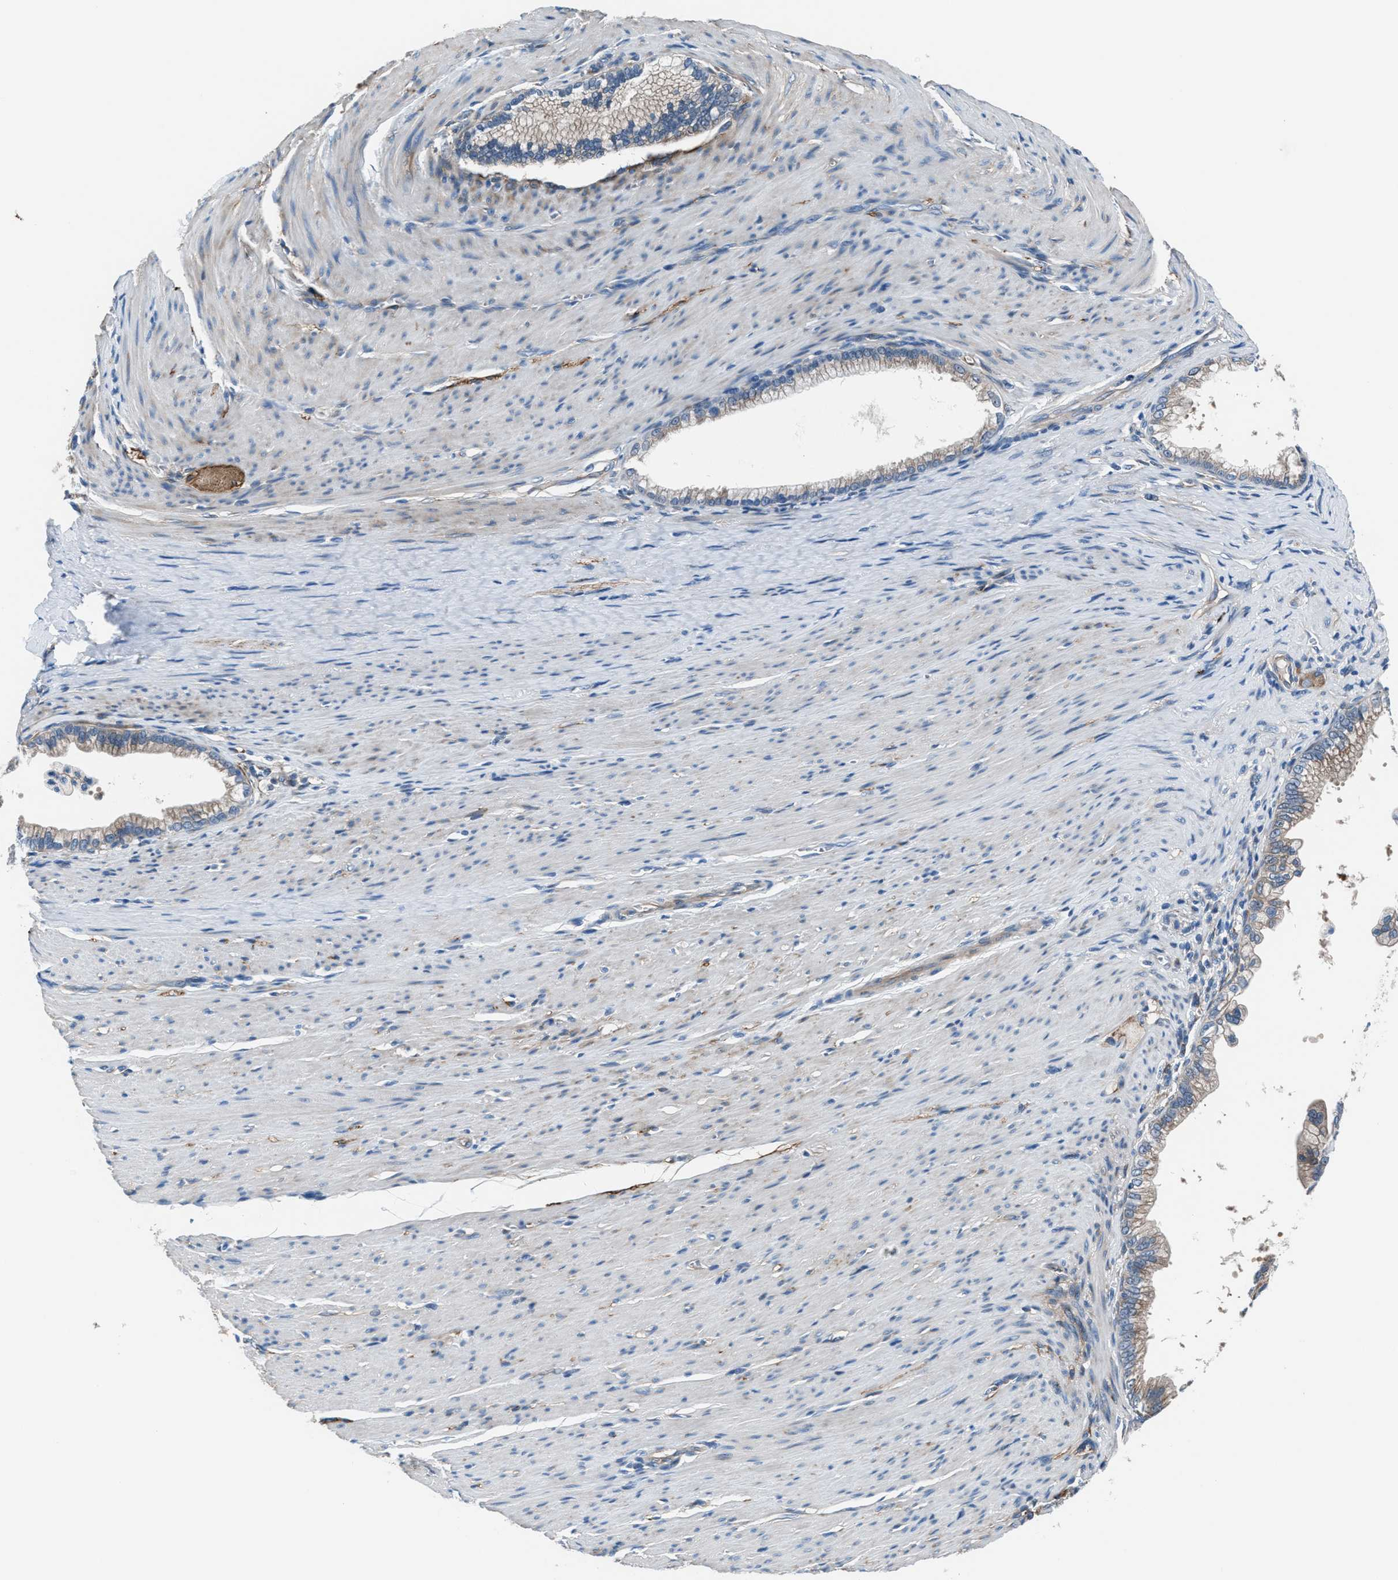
{"staining": {"intensity": "weak", "quantity": "25%-75%", "location": "cytoplasmic/membranous"}, "tissue": "pancreatic cancer", "cell_type": "Tumor cells", "image_type": "cancer", "snomed": [{"axis": "morphology", "description": "Adenocarcinoma, NOS"}, {"axis": "topography", "description": "Pancreas"}], "caption": "Immunohistochemistry of pancreatic cancer shows low levels of weak cytoplasmic/membranous expression in about 25%-75% of tumor cells. (brown staining indicates protein expression, while blue staining denotes nuclei).", "gene": "PRTFDC1", "patient": {"sex": "male", "age": 69}}